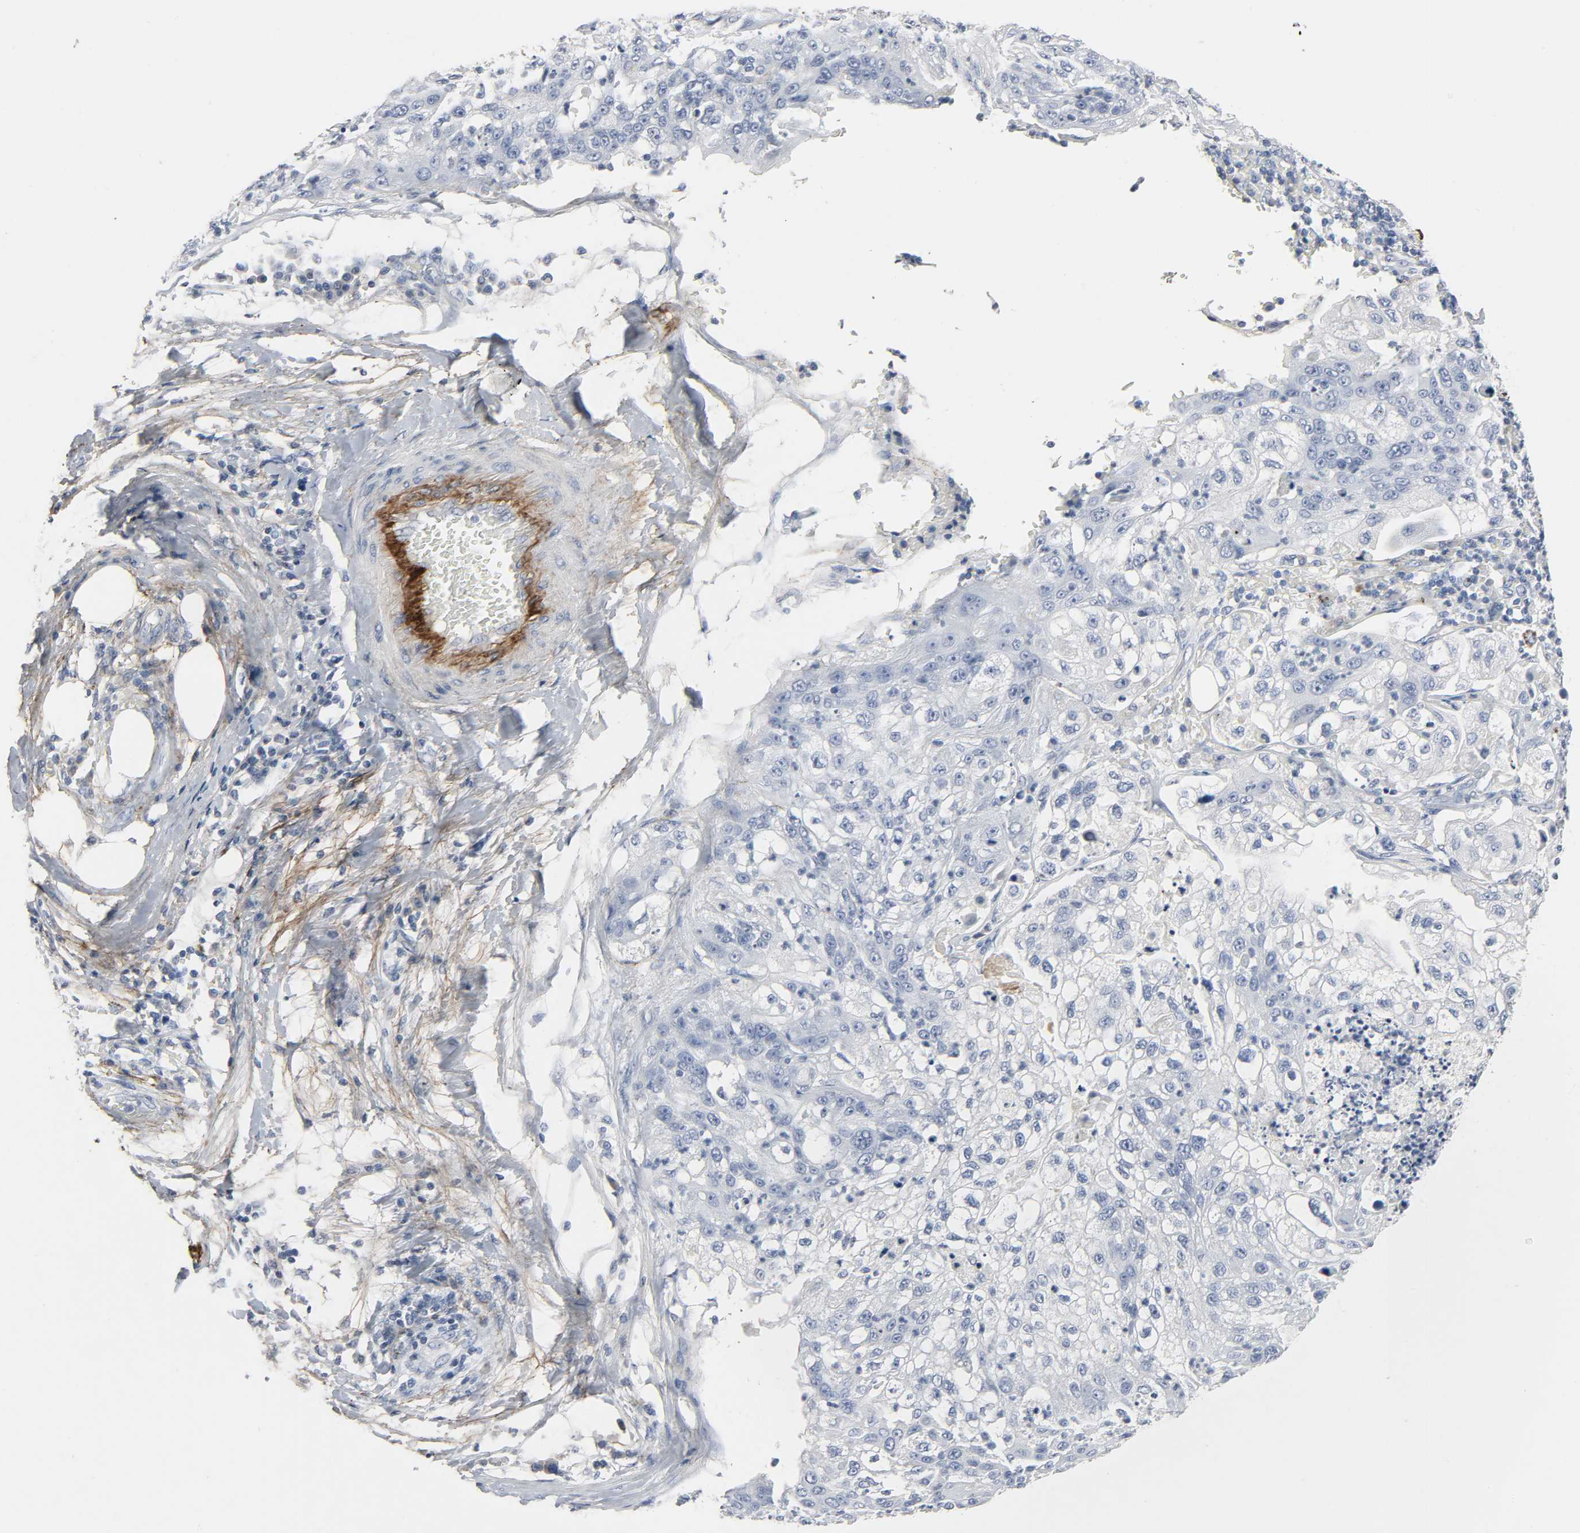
{"staining": {"intensity": "negative", "quantity": "none", "location": "none"}, "tissue": "lung cancer", "cell_type": "Tumor cells", "image_type": "cancer", "snomed": [{"axis": "morphology", "description": "Inflammation, NOS"}, {"axis": "morphology", "description": "Squamous cell carcinoma, NOS"}, {"axis": "topography", "description": "Lymph node"}, {"axis": "topography", "description": "Soft tissue"}, {"axis": "topography", "description": "Lung"}], "caption": "Photomicrograph shows no significant protein staining in tumor cells of lung squamous cell carcinoma. Nuclei are stained in blue.", "gene": "FBLN5", "patient": {"sex": "male", "age": 66}}